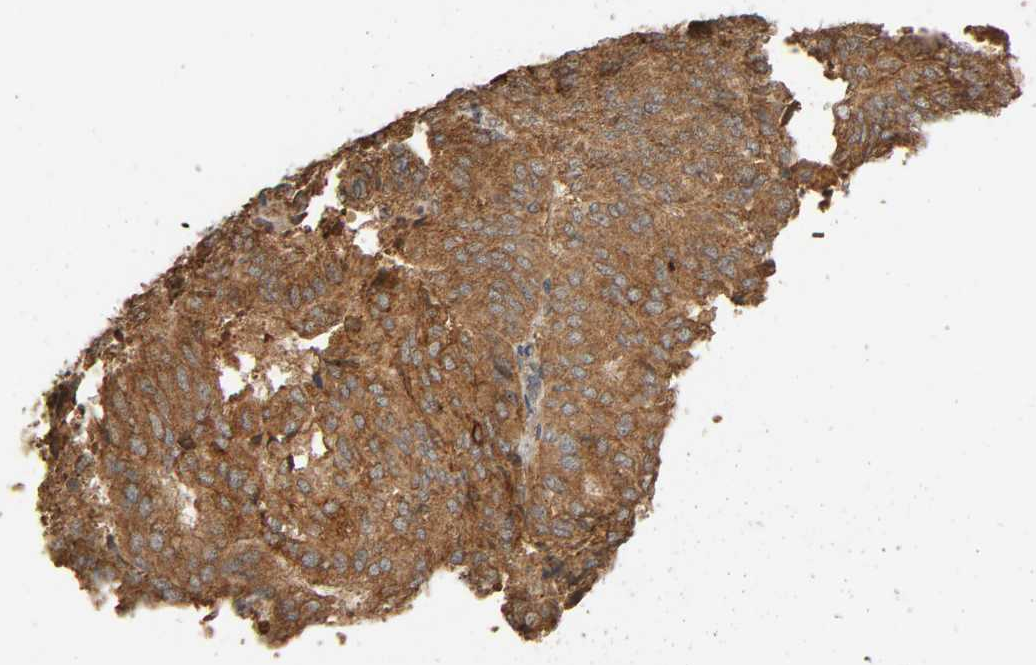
{"staining": {"intensity": "strong", "quantity": ">75%", "location": "cytoplasmic/membranous"}, "tissue": "endometrial cancer", "cell_type": "Tumor cells", "image_type": "cancer", "snomed": [{"axis": "morphology", "description": "Adenocarcinoma, NOS"}, {"axis": "topography", "description": "Uterus"}], "caption": "Immunohistochemistry of human endometrial cancer (adenocarcinoma) displays high levels of strong cytoplasmic/membranous staining in about >75% of tumor cells.", "gene": "MAP3K8", "patient": {"sex": "female", "age": 60}}